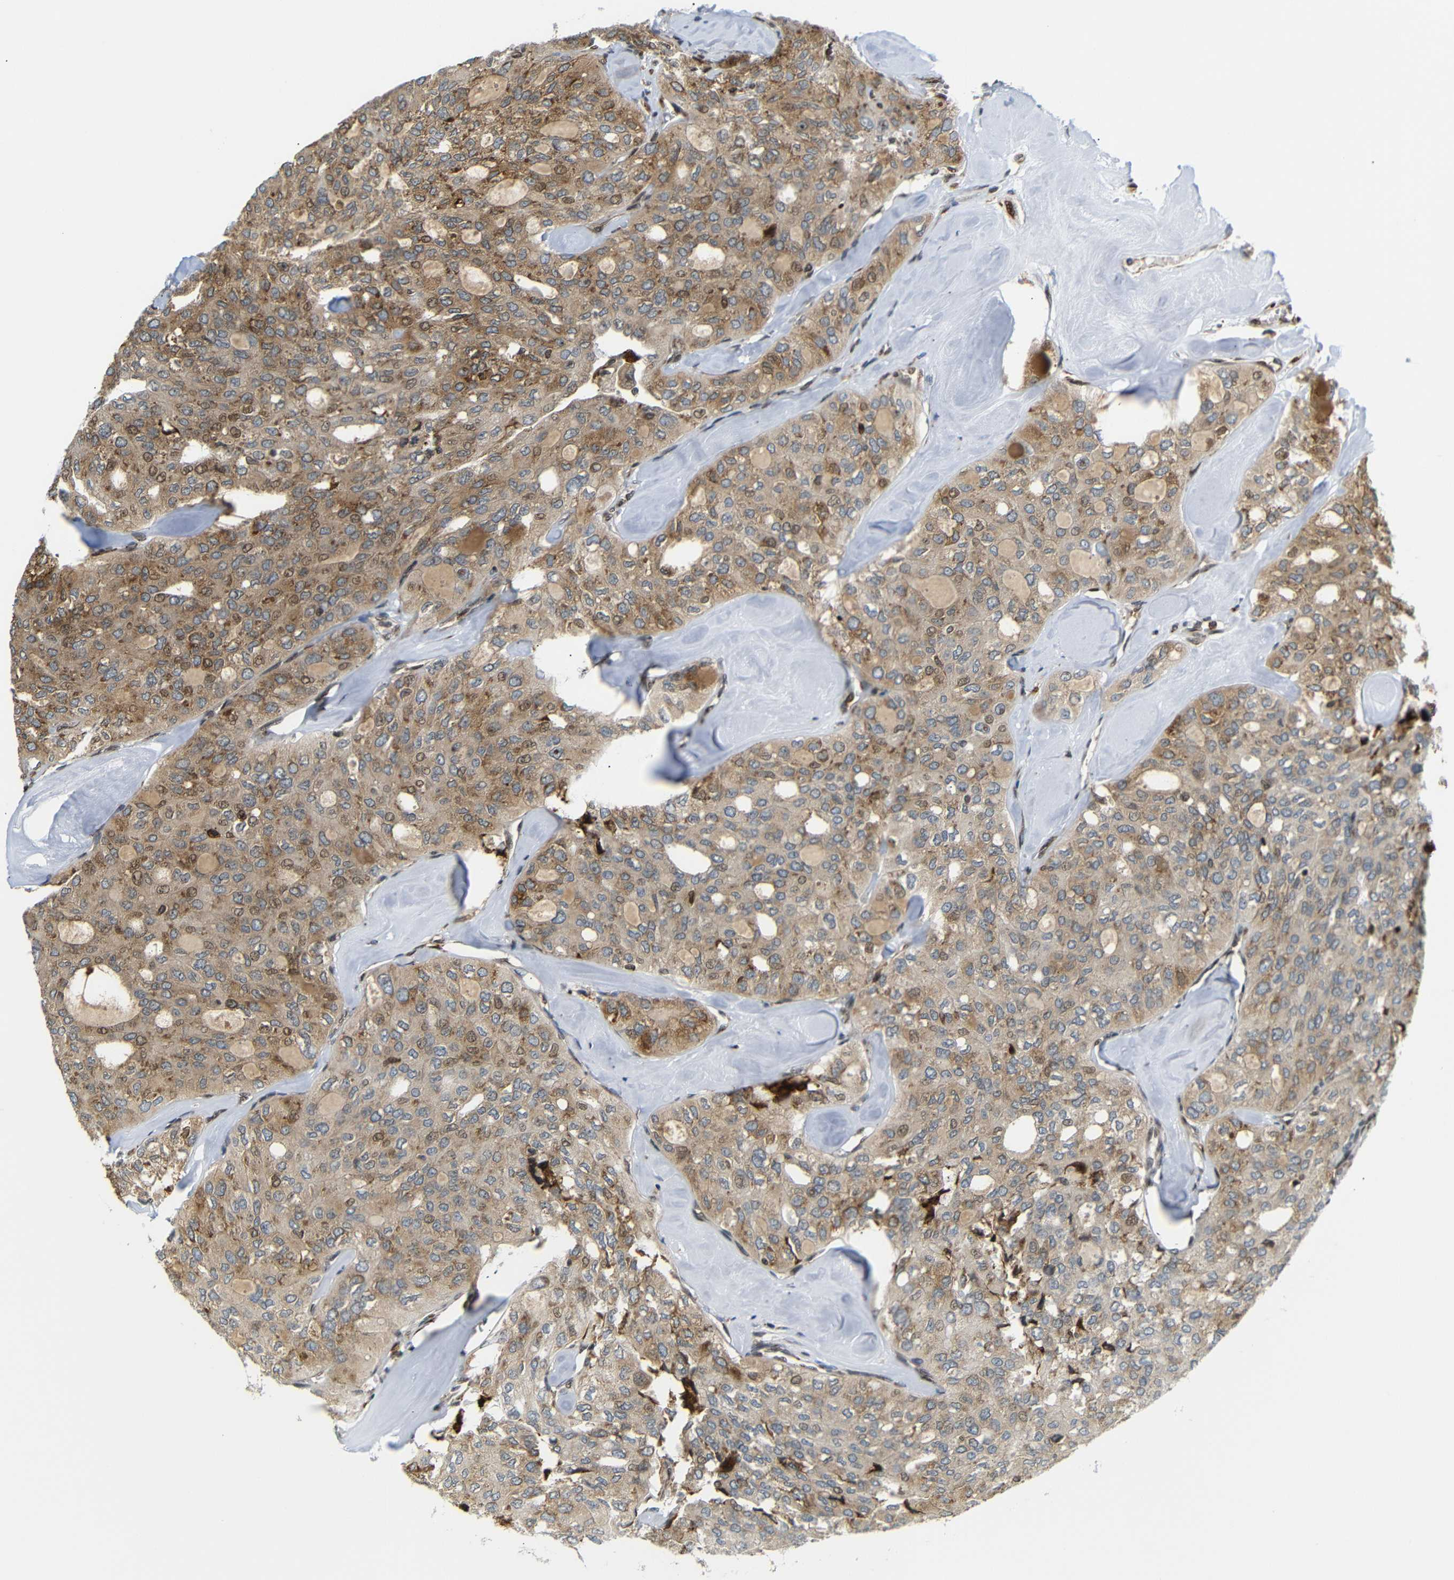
{"staining": {"intensity": "moderate", "quantity": ">75%", "location": "cytoplasmic/membranous,nuclear"}, "tissue": "thyroid cancer", "cell_type": "Tumor cells", "image_type": "cancer", "snomed": [{"axis": "morphology", "description": "Follicular adenoma carcinoma, NOS"}, {"axis": "topography", "description": "Thyroid gland"}], "caption": "Protein expression analysis of human thyroid follicular adenoma carcinoma reveals moderate cytoplasmic/membranous and nuclear positivity in about >75% of tumor cells.", "gene": "SPCS2", "patient": {"sex": "male", "age": 75}}